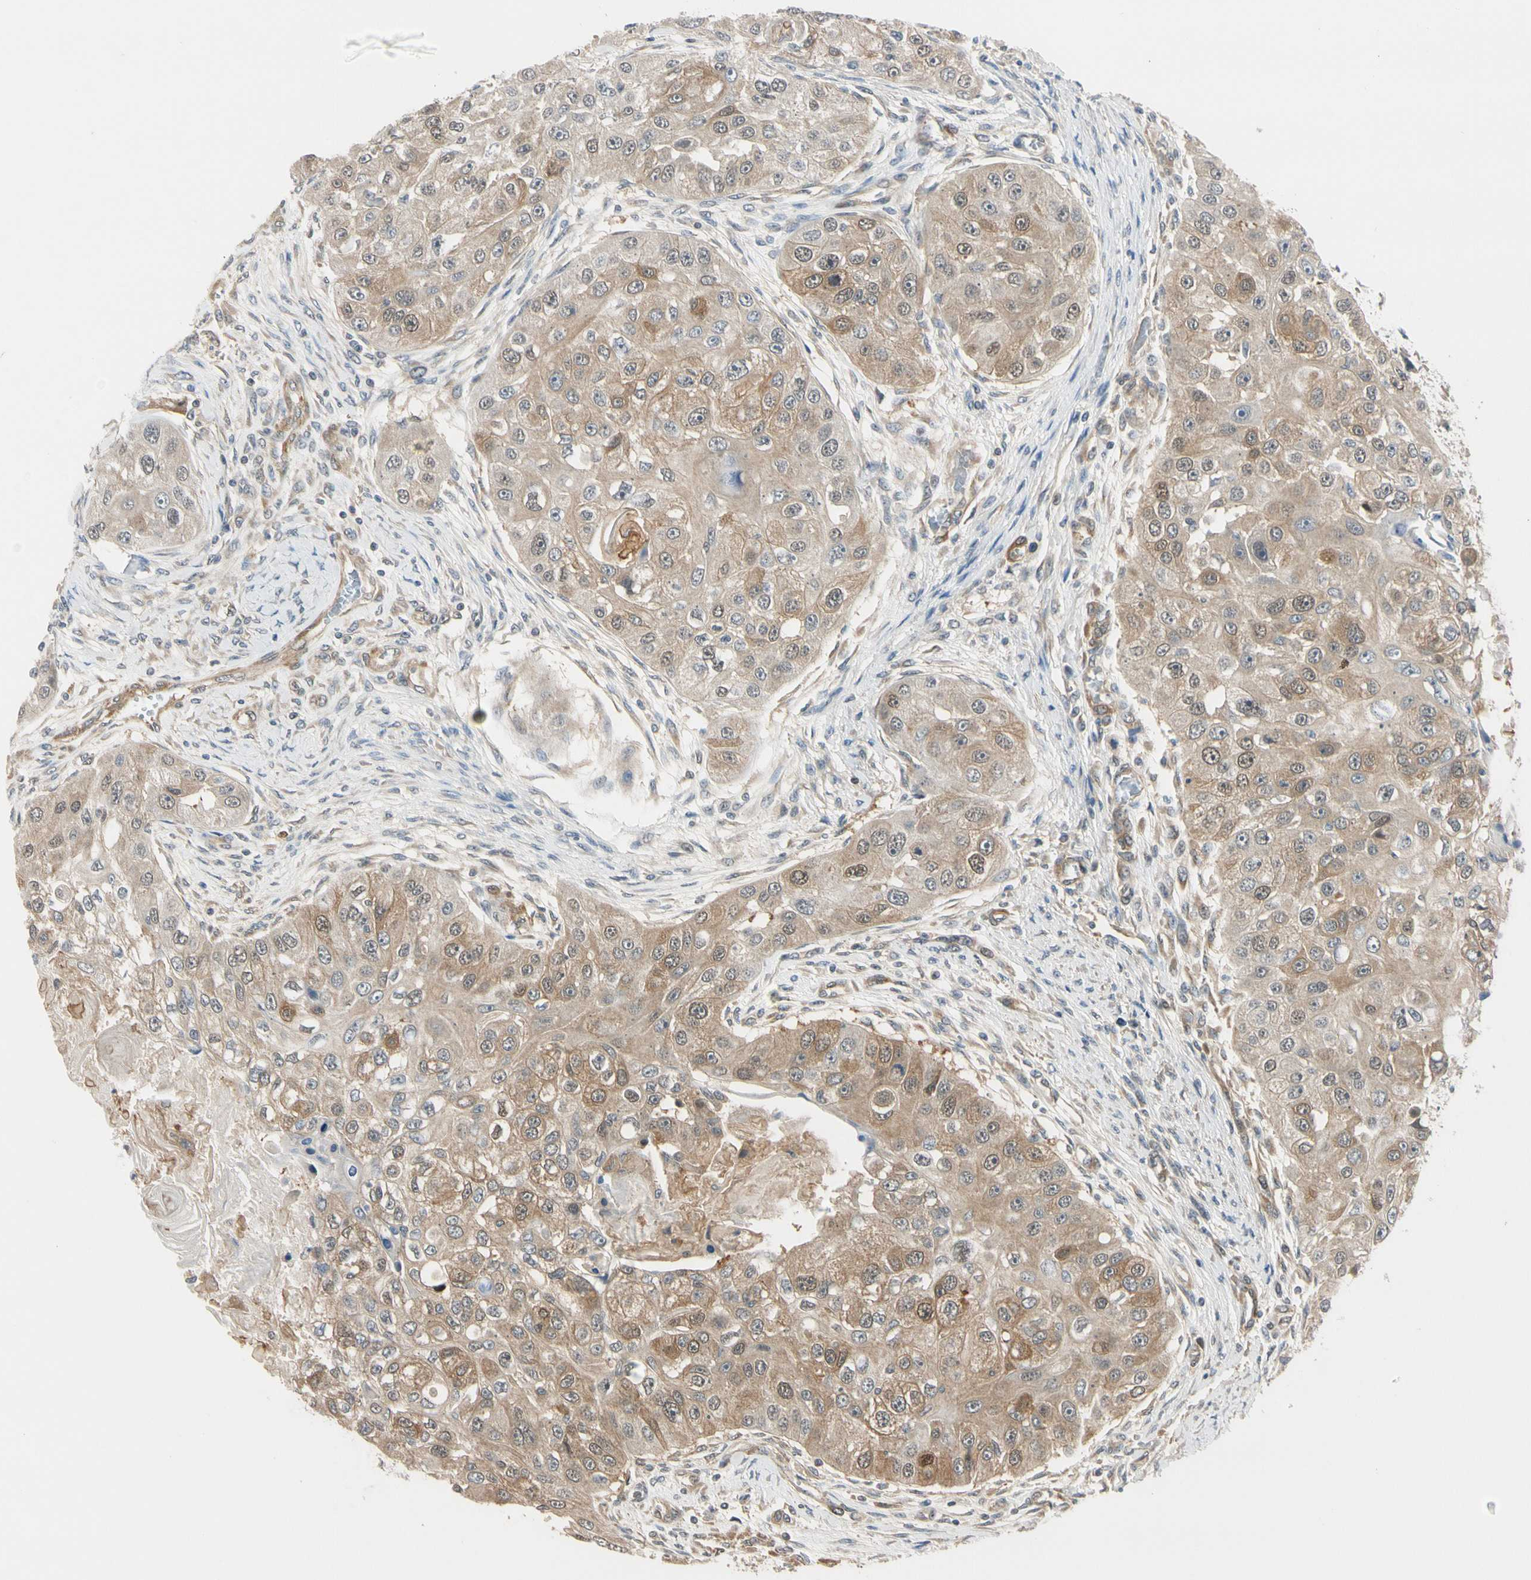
{"staining": {"intensity": "moderate", "quantity": "25%-75%", "location": "cytoplasmic/membranous,nuclear"}, "tissue": "head and neck cancer", "cell_type": "Tumor cells", "image_type": "cancer", "snomed": [{"axis": "morphology", "description": "Normal tissue, NOS"}, {"axis": "morphology", "description": "Squamous cell carcinoma, NOS"}, {"axis": "topography", "description": "Skeletal muscle"}, {"axis": "topography", "description": "Head-Neck"}], "caption": "Squamous cell carcinoma (head and neck) stained with a brown dye demonstrates moderate cytoplasmic/membranous and nuclear positive staining in approximately 25%-75% of tumor cells.", "gene": "RASGRF1", "patient": {"sex": "male", "age": 51}}